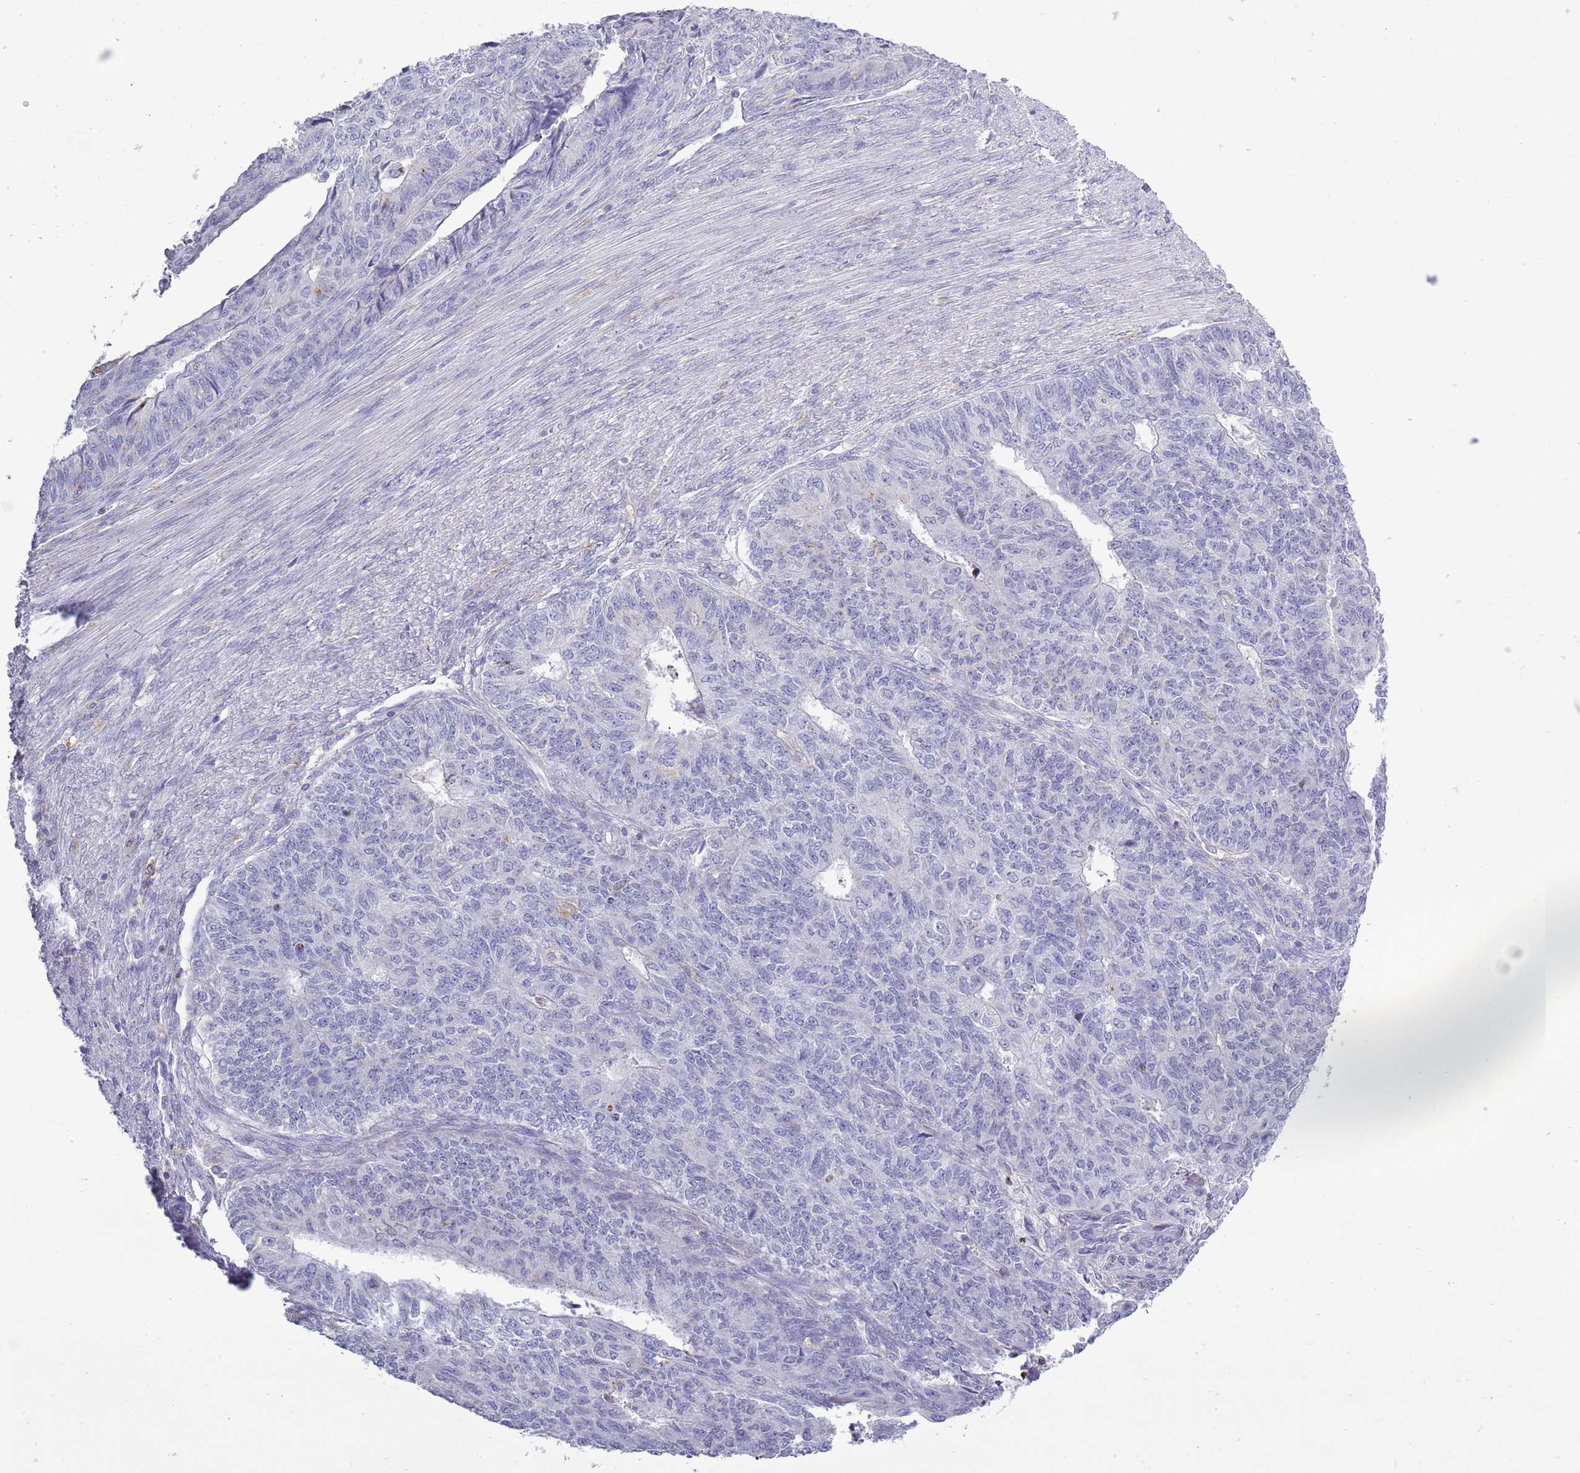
{"staining": {"intensity": "negative", "quantity": "none", "location": "none"}, "tissue": "endometrial cancer", "cell_type": "Tumor cells", "image_type": "cancer", "snomed": [{"axis": "morphology", "description": "Adenocarcinoma, NOS"}, {"axis": "topography", "description": "Endometrium"}], "caption": "IHC photomicrograph of human endometrial adenocarcinoma stained for a protein (brown), which reveals no expression in tumor cells. Nuclei are stained in blue.", "gene": "ACSBG1", "patient": {"sex": "female", "age": 32}}